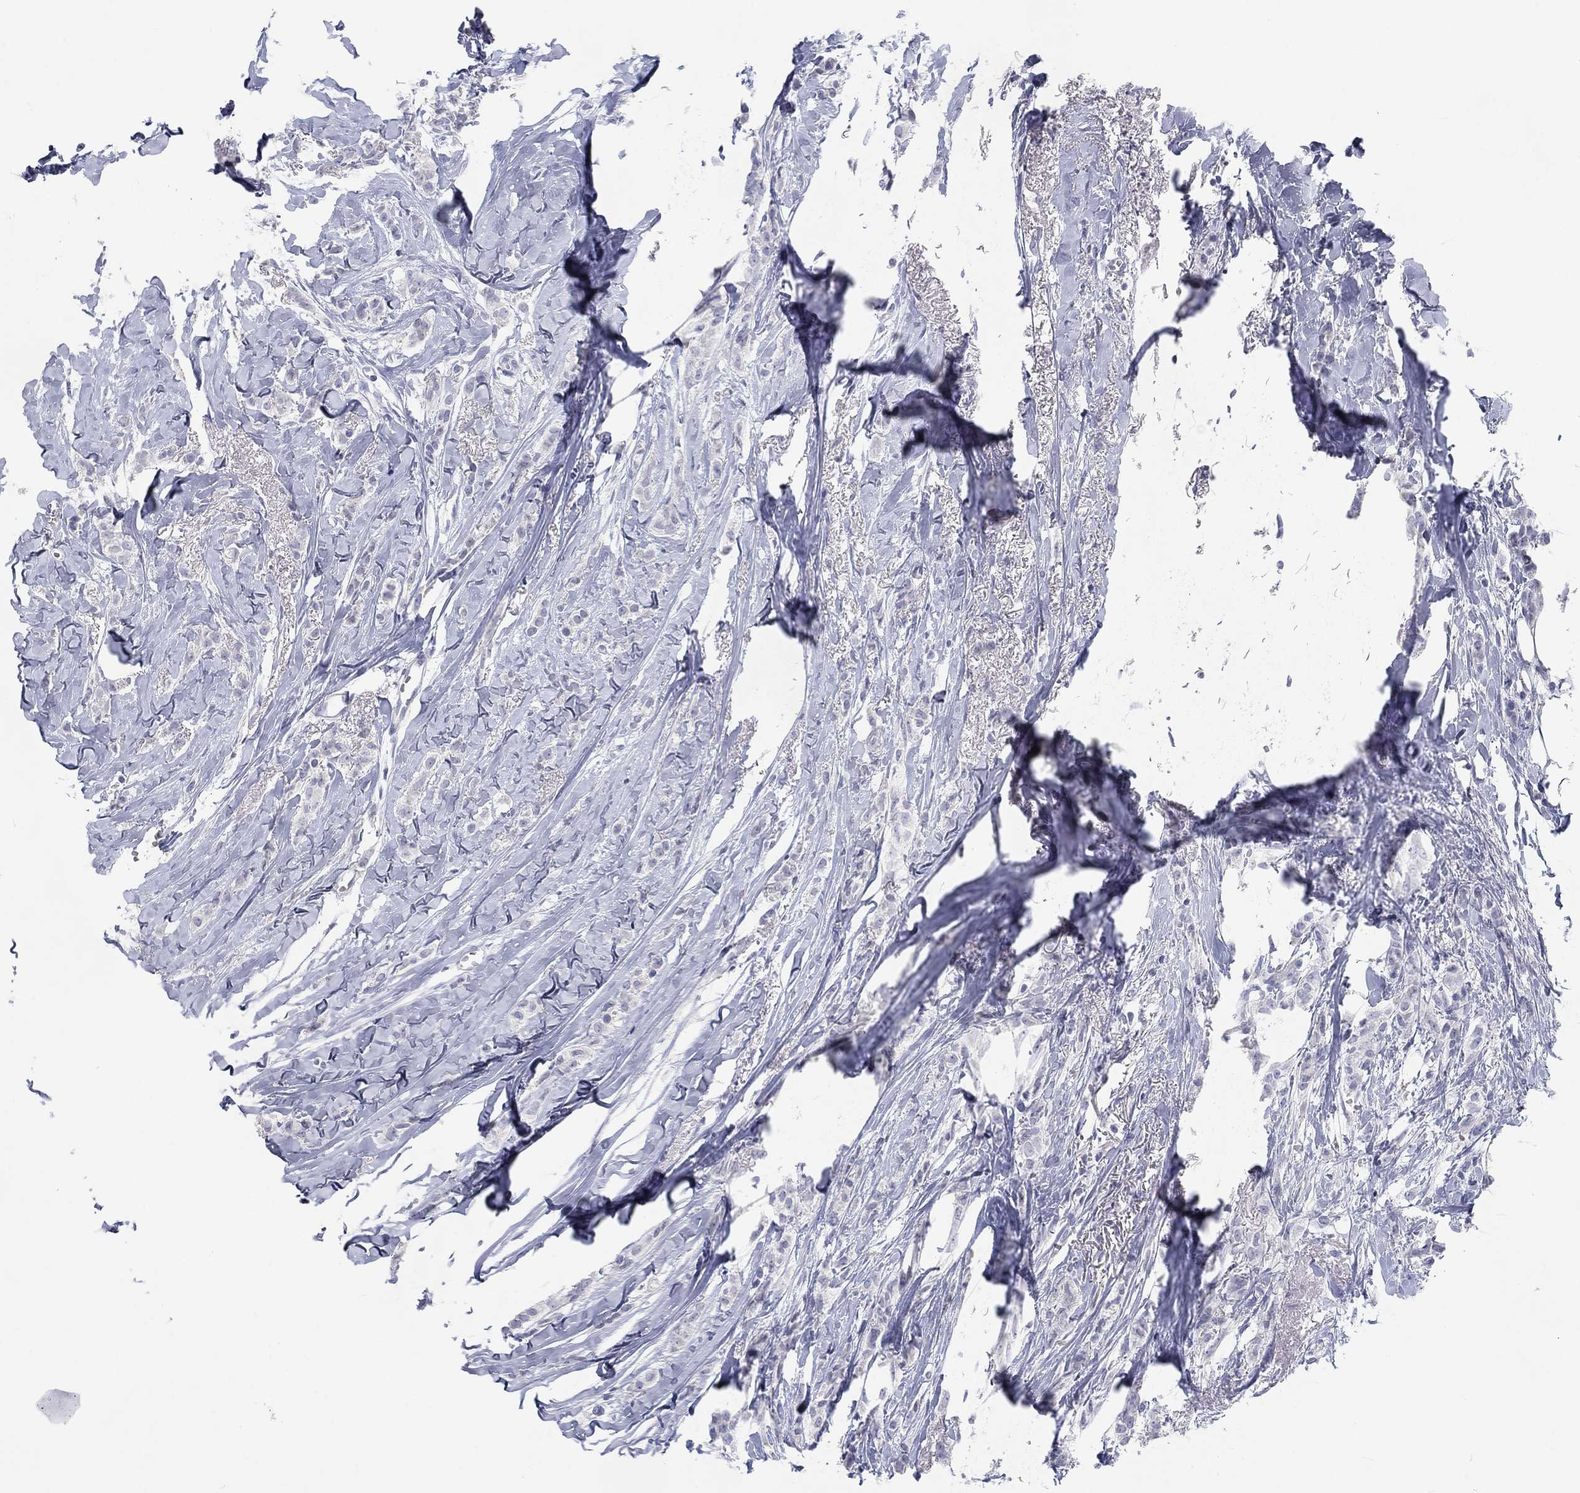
{"staining": {"intensity": "negative", "quantity": "none", "location": "none"}, "tissue": "breast cancer", "cell_type": "Tumor cells", "image_type": "cancer", "snomed": [{"axis": "morphology", "description": "Duct carcinoma"}, {"axis": "topography", "description": "Breast"}], "caption": "Photomicrograph shows no significant protein expression in tumor cells of breast cancer (intraductal carcinoma).", "gene": "CALB1", "patient": {"sex": "female", "age": 85}}